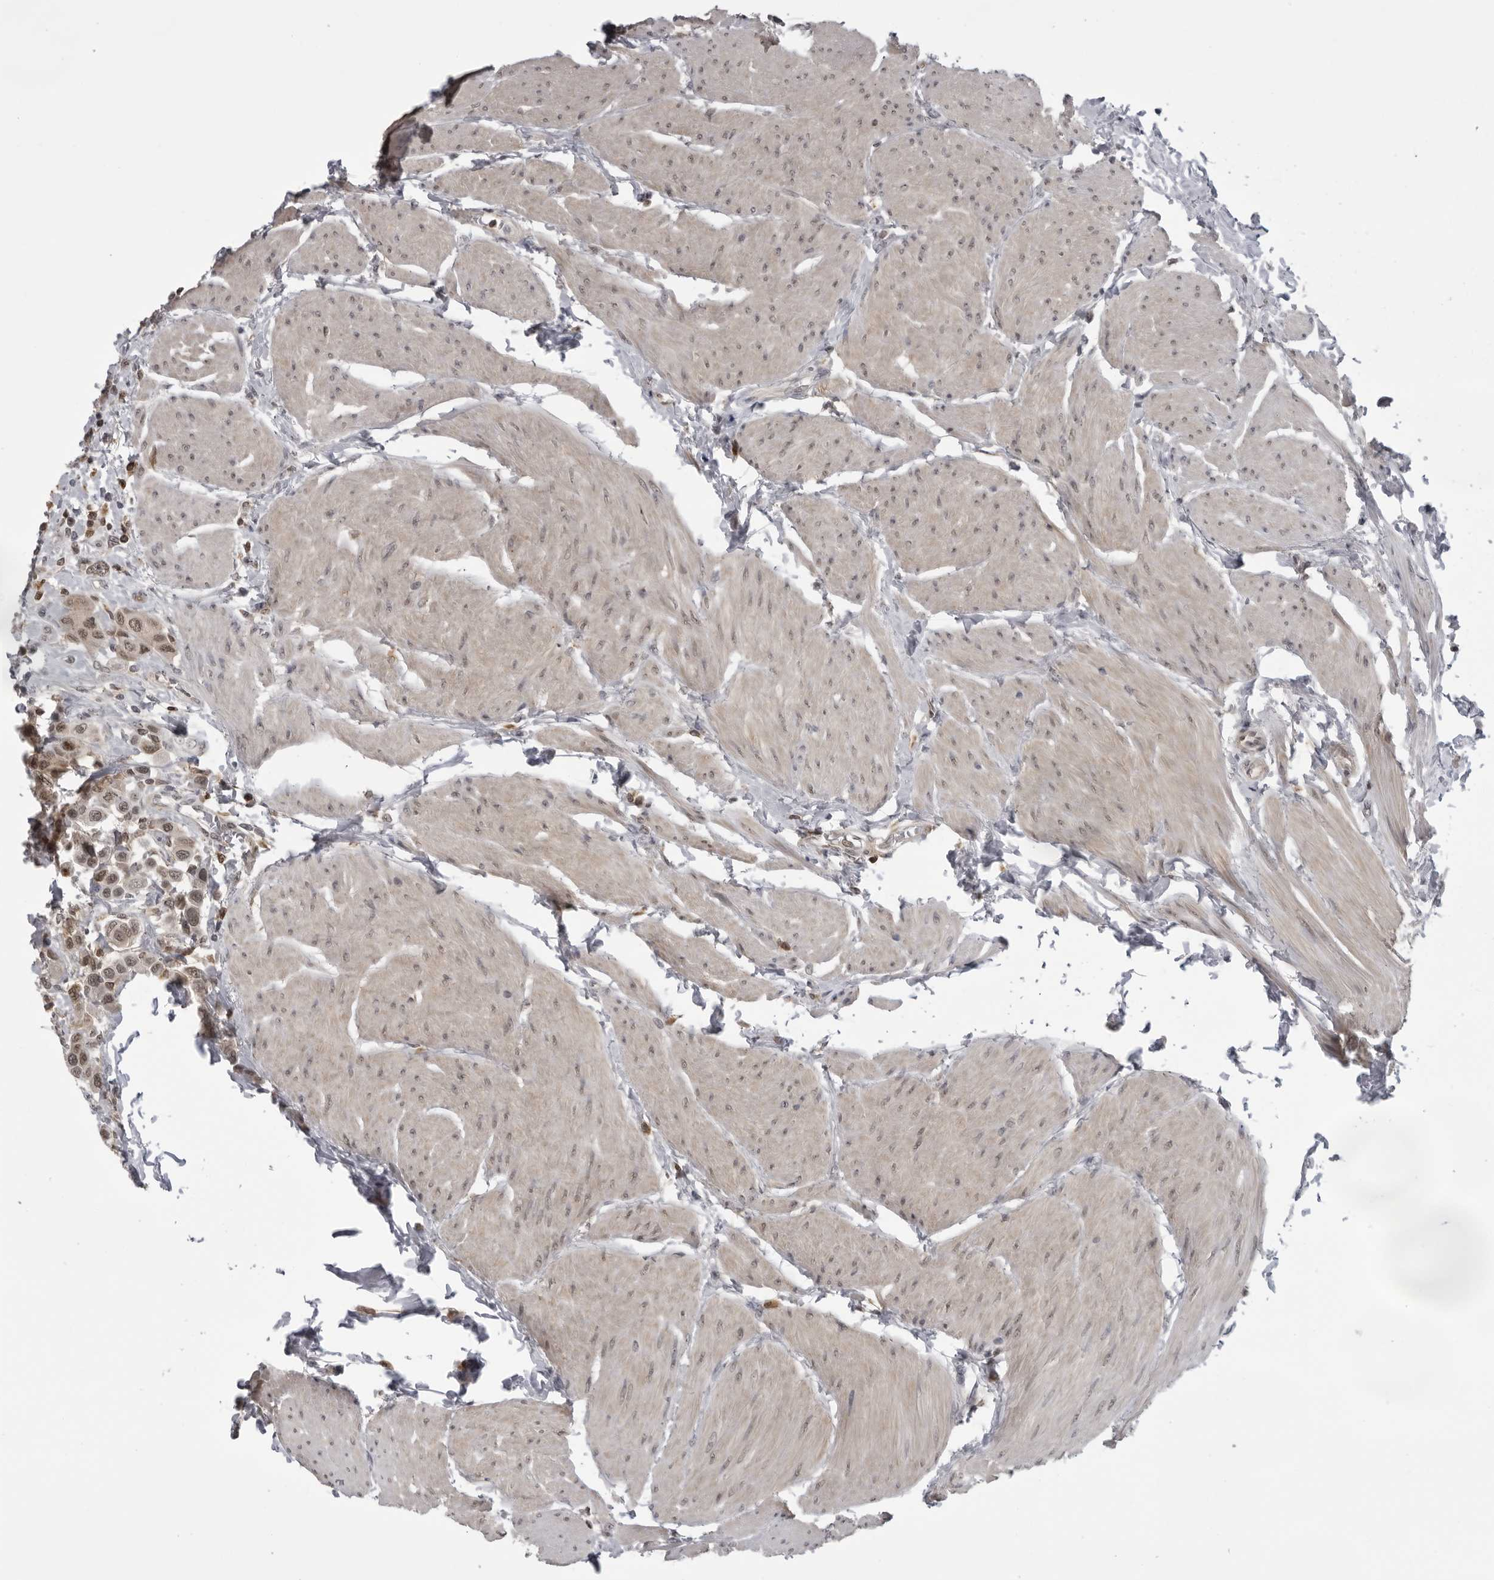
{"staining": {"intensity": "moderate", "quantity": ">75%", "location": "cytoplasmic/membranous,nuclear"}, "tissue": "urothelial cancer", "cell_type": "Tumor cells", "image_type": "cancer", "snomed": [{"axis": "morphology", "description": "Urothelial carcinoma, High grade"}, {"axis": "topography", "description": "Urinary bladder"}], "caption": "Immunohistochemical staining of human high-grade urothelial carcinoma shows medium levels of moderate cytoplasmic/membranous and nuclear protein staining in approximately >75% of tumor cells.", "gene": "PDCL3", "patient": {"sex": "male", "age": 50}}